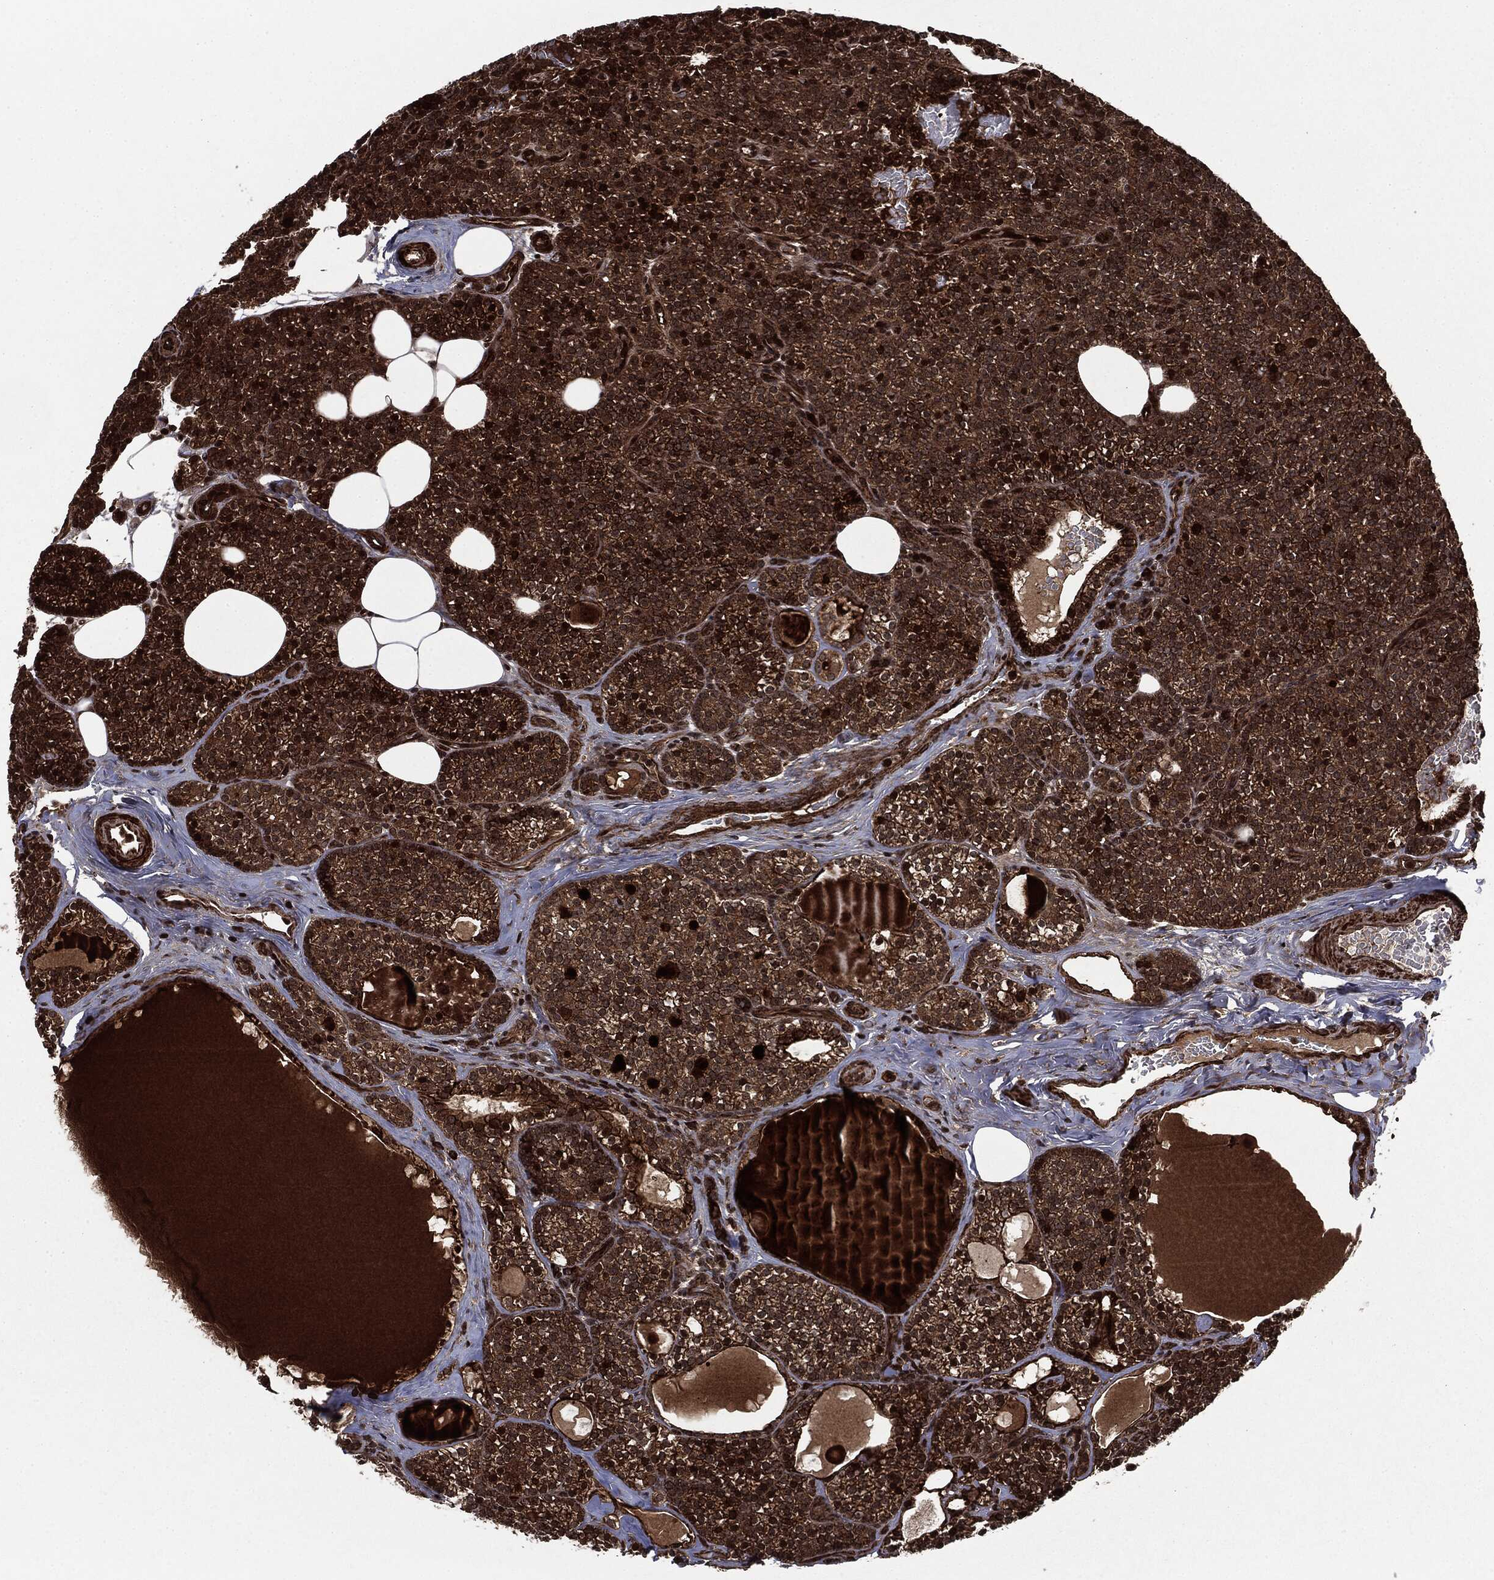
{"staining": {"intensity": "strong", "quantity": ">75%", "location": "cytoplasmic/membranous,nuclear"}, "tissue": "parathyroid gland", "cell_type": "Glandular cells", "image_type": "normal", "snomed": [{"axis": "morphology", "description": "Normal tissue, NOS"}, {"axis": "topography", "description": "Parathyroid gland"}], "caption": "Protein expression analysis of benign human parathyroid gland reveals strong cytoplasmic/membranous,nuclear positivity in about >75% of glandular cells. (Stains: DAB (3,3'-diaminobenzidine) in brown, nuclei in blue, Microscopy: brightfield microscopy at high magnification).", "gene": "CARD6", "patient": {"sex": "female", "age": 63}}